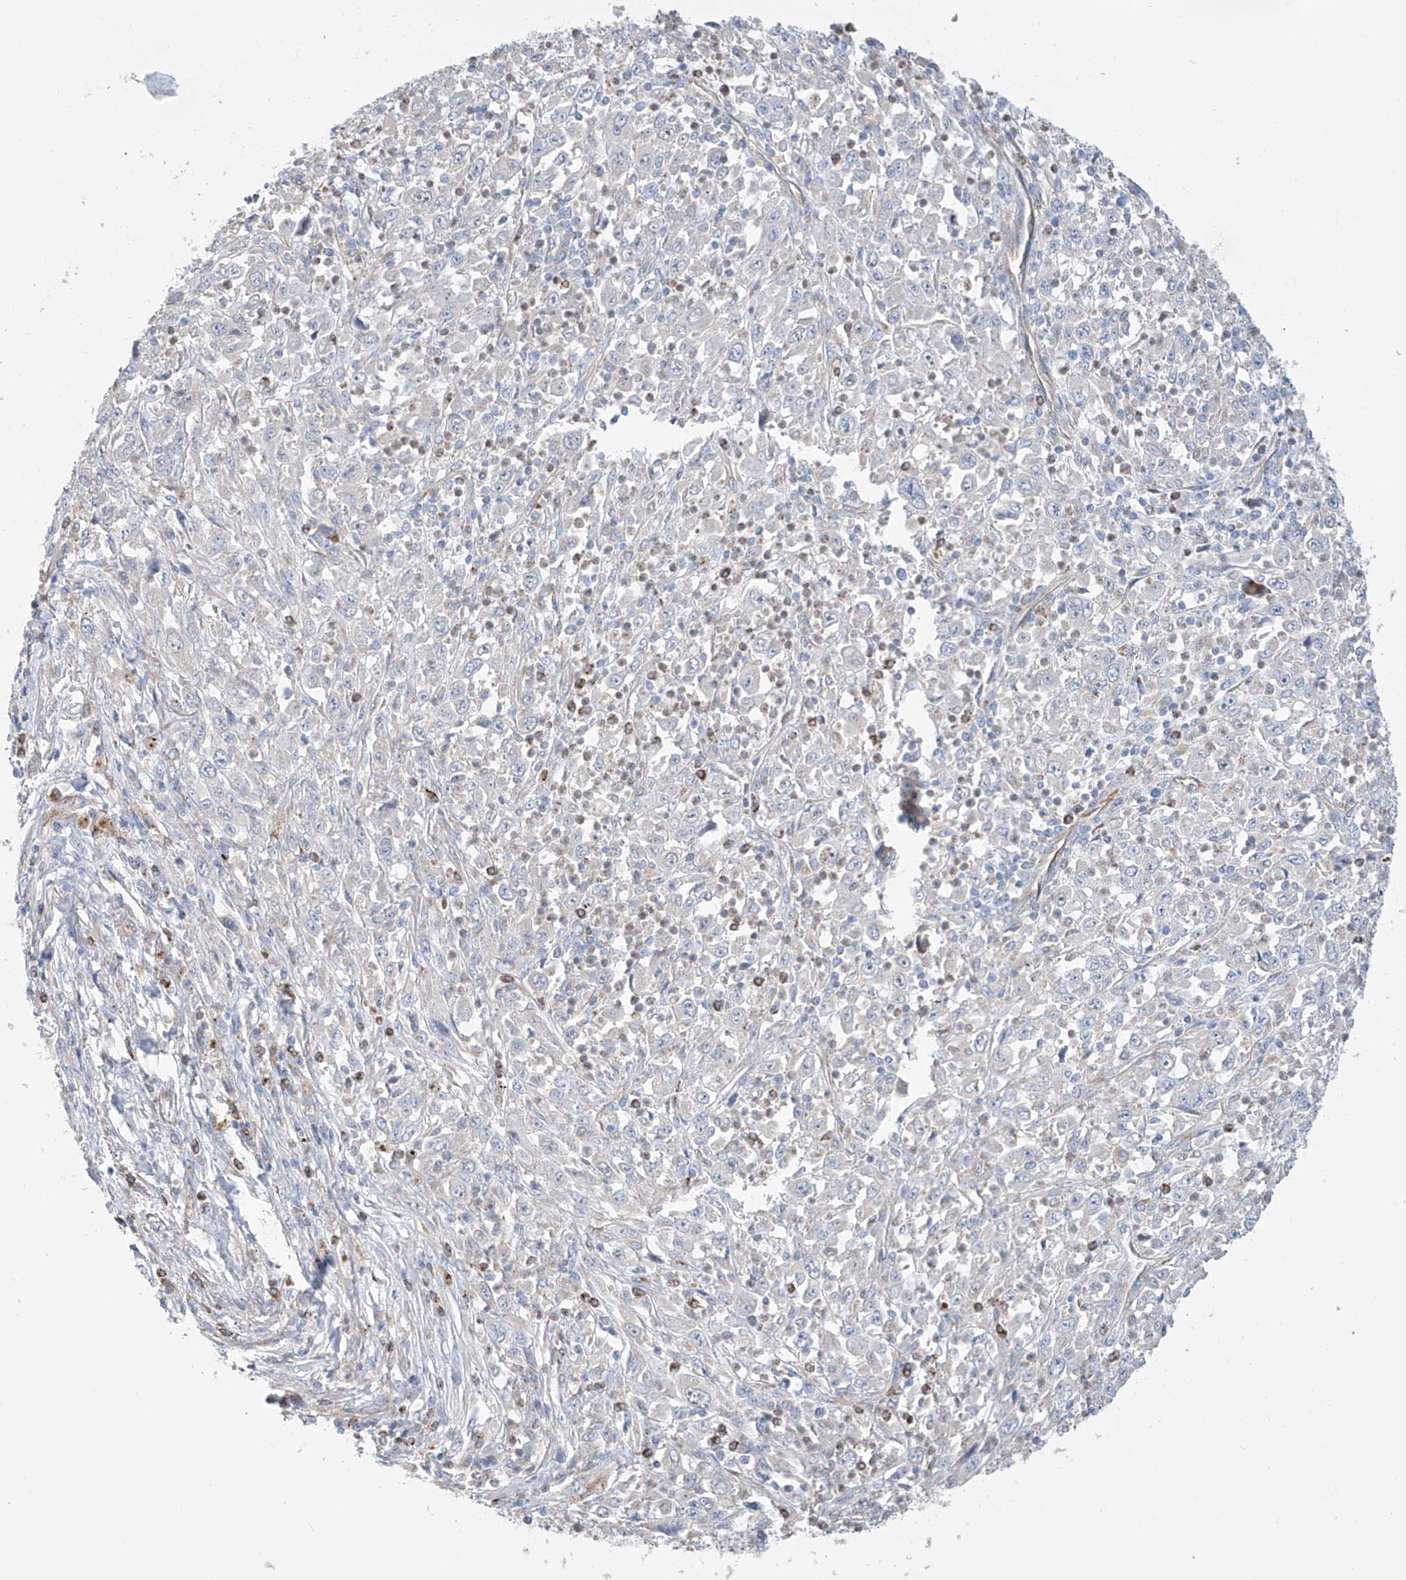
{"staining": {"intensity": "negative", "quantity": "none", "location": "none"}, "tissue": "melanoma", "cell_type": "Tumor cells", "image_type": "cancer", "snomed": [{"axis": "morphology", "description": "Malignant melanoma, Metastatic site"}, {"axis": "topography", "description": "Skin"}], "caption": "DAB immunohistochemical staining of human melanoma displays no significant expression in tumor cells.", "gene": "EIF5B", "patient": {"sex": "female", "age": 56}}